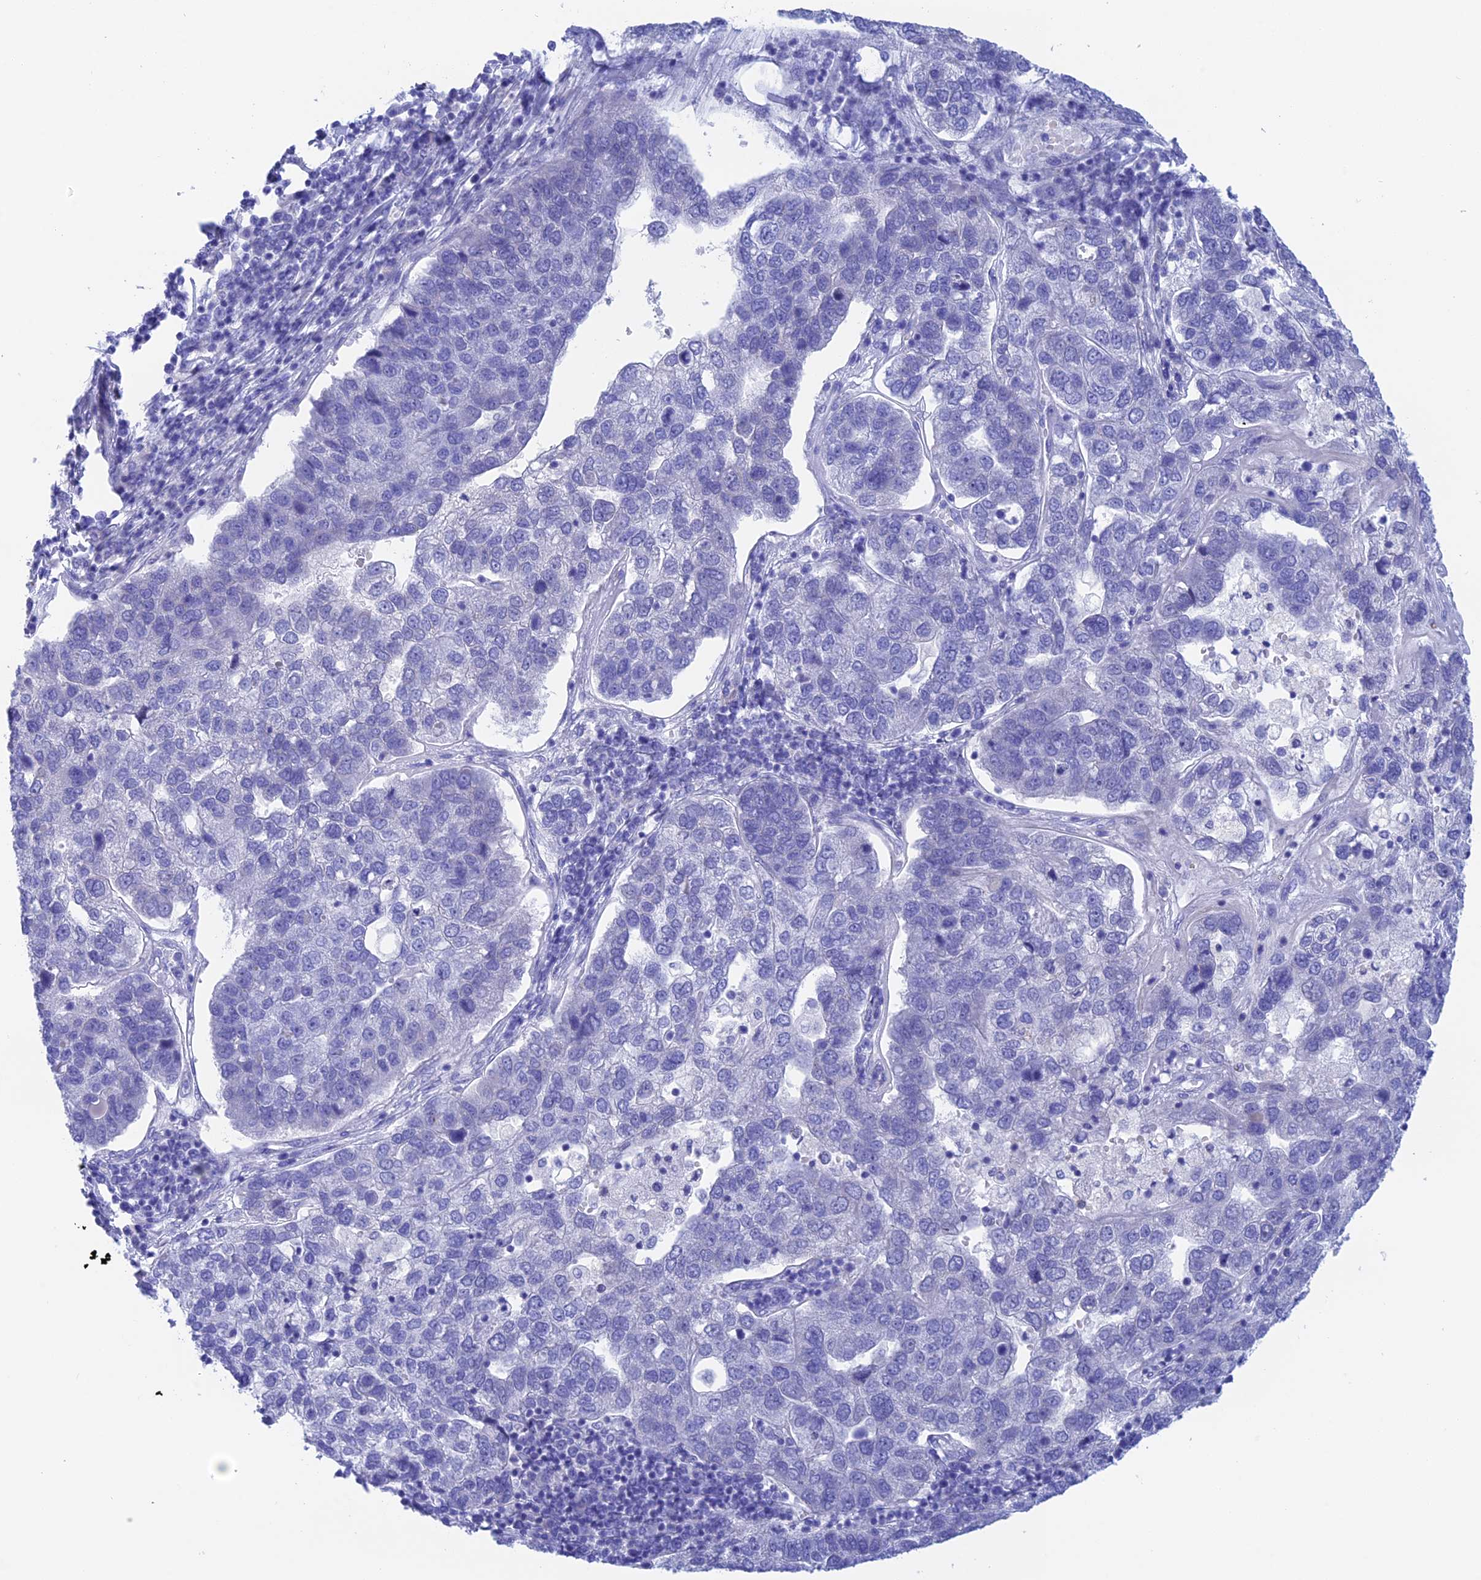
{"staining": {"intensity": "negative", "quantity": "none", "location": "none"}, "tissue": "pancreatic cancer", "cell_type": "Tumor cells", "image_type": "cancer", "snomed": [{"axis": "morphology", "description": "Adenocarcinoma, NOS"}, {"axis": "topography", "description": "Pancreas"}], "caption": "High magnification brightfield microscopy of pancreatic cancer stained with DAB (3,3'-diaminobenzidine) (brown) and counterstained with hematoxylin (blue): tumor cells show no significant positivity.", "gene": "ERICH4", "patient": {"sex": "female", "age": 61}}